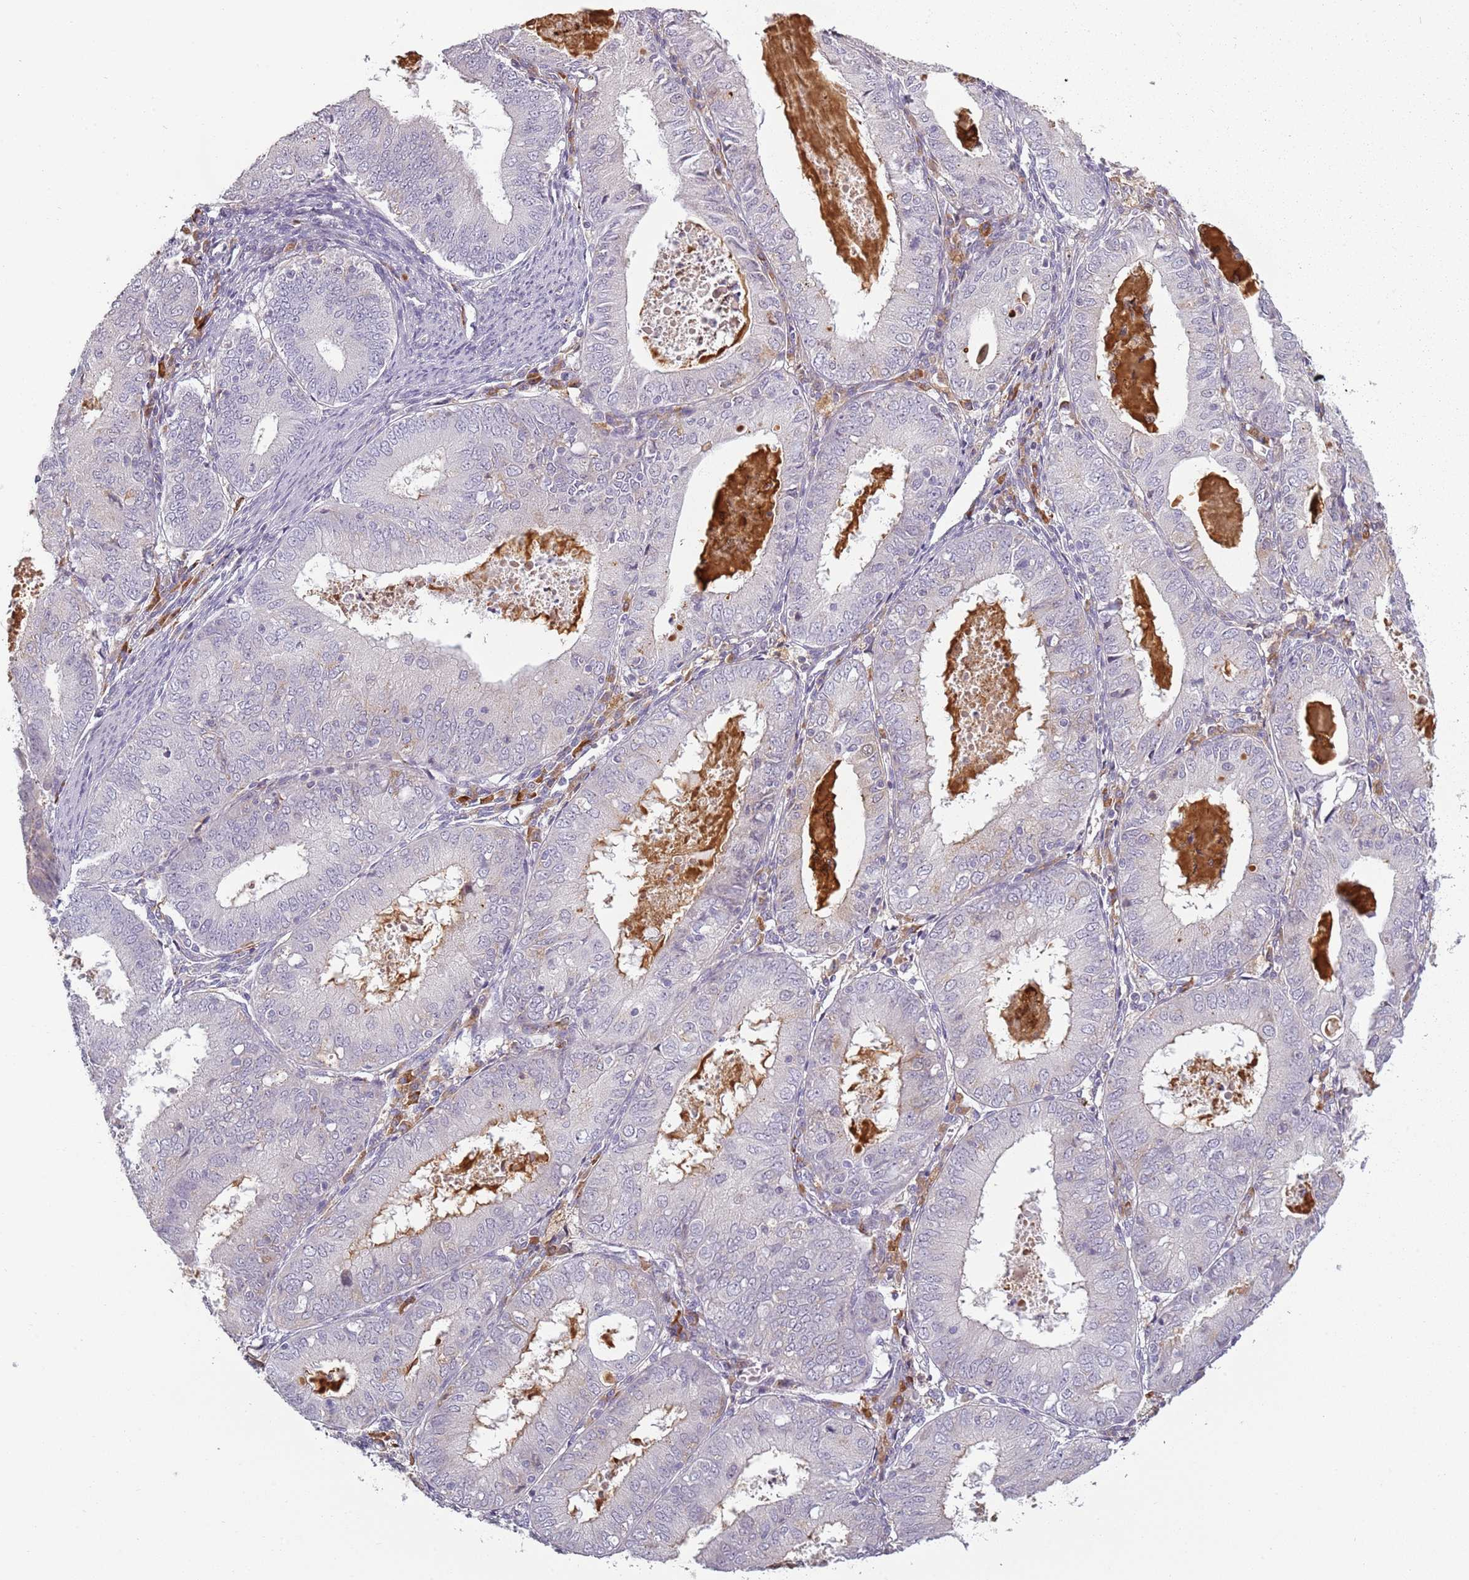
{"staining": {"intensity": "negative", "quantity": "none", "location": "none"}, "tissue": "endometrial cancer", "cell_type": "Tumor cells", "image_type": "cancer", "snomed": [{"axis": "morphology", "description": "Adenocarcinoma, NOS"}, {"axis": "topography", "description": "Endometrium"}], "caption": "Endometrial adenocarcinoma was stained to show a protein in brown. There is no significant expression in tumor cells. Nuclei are stained in blue.", "gene": "CC2D2B", "patient": {"sex": "female", "age": 57}}